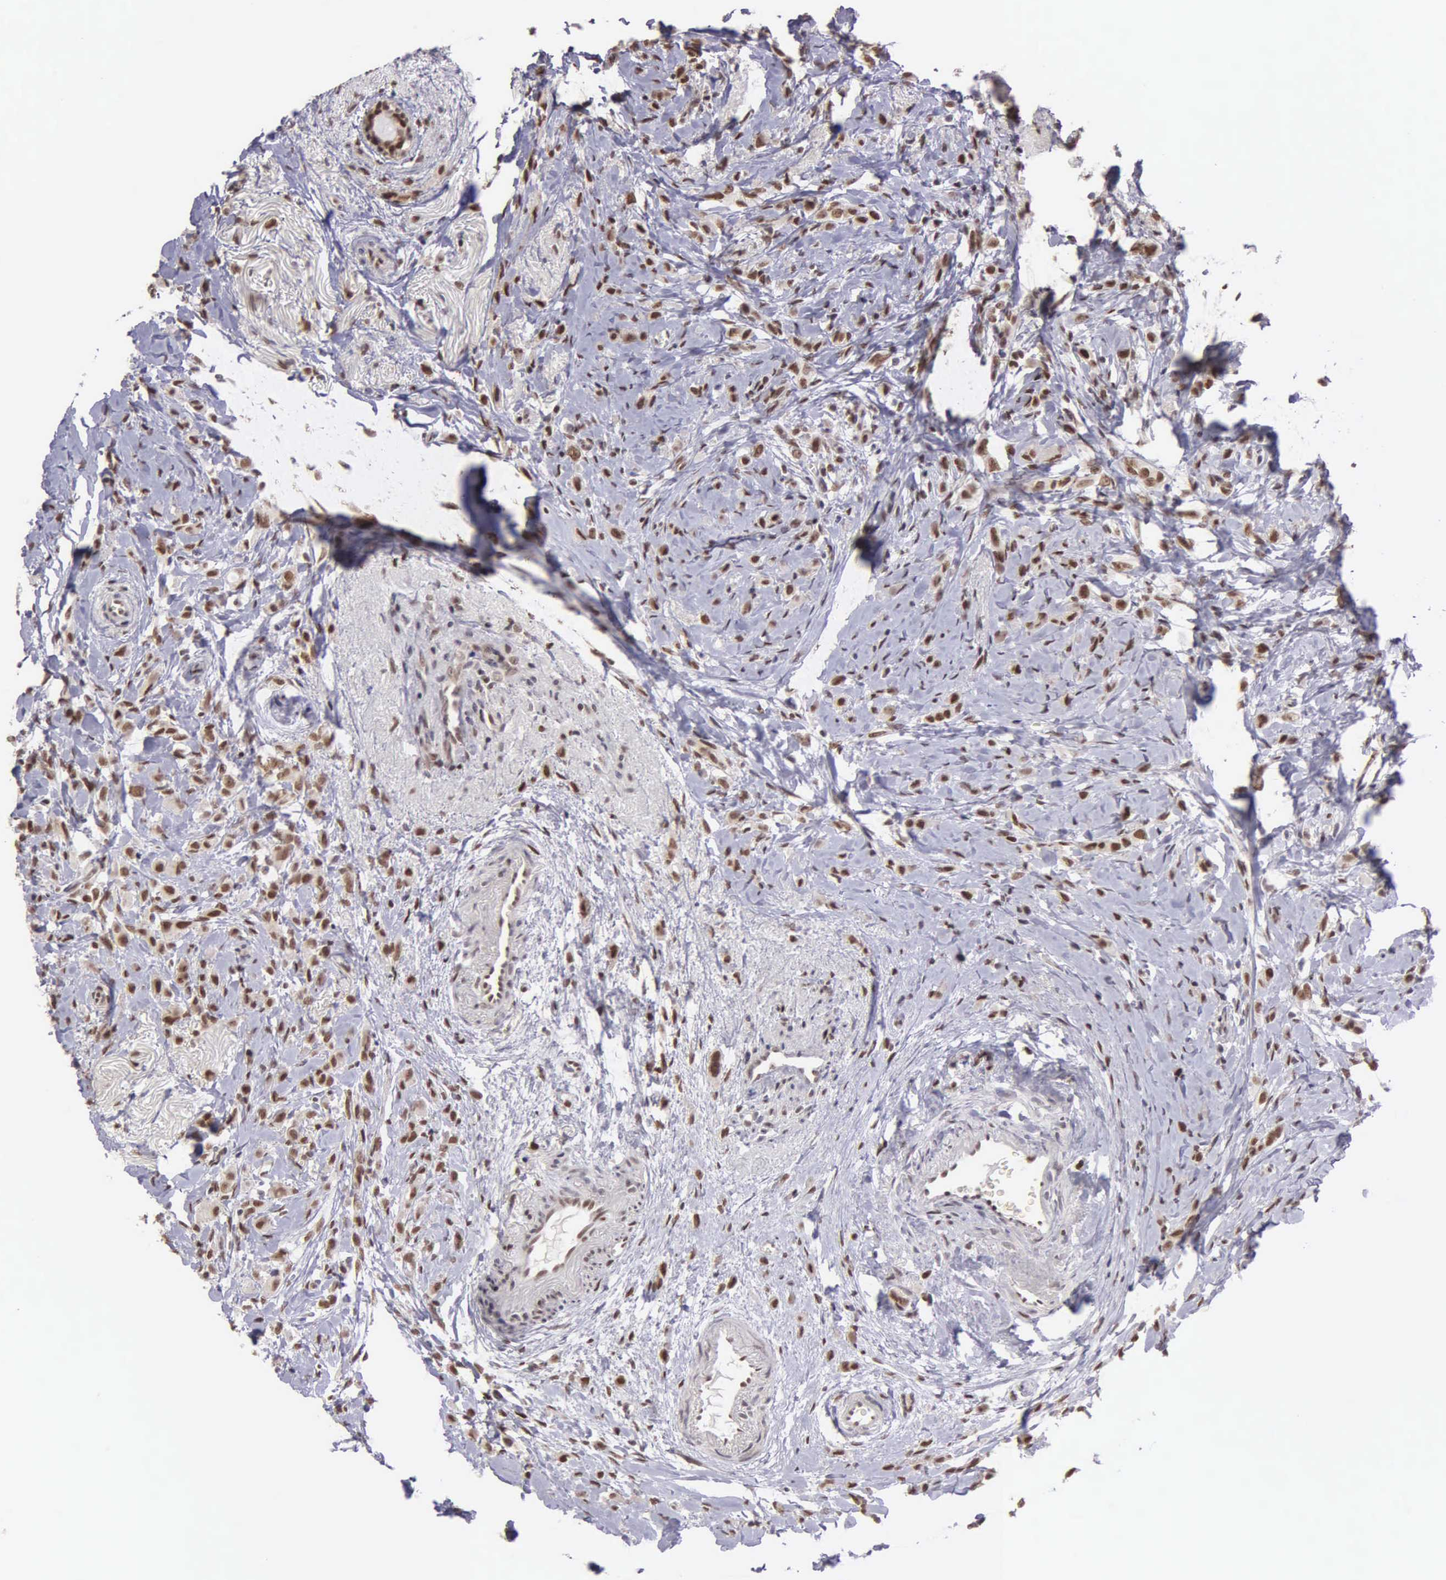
{"staining": {"intensity": "moderate", "quantity": ">75%", "location": "nuclear"}, "tissue": "breast cancer", "cell_type": "Tumor cells", "image_type": "cancer", "snomed": [{"axis": "morphology", "description": "Lobular carcinoma"}, {"axis": "topography", "description": "Breast"}], "caption": "A medium amount of moderate nuclear expression is present in approximately >75% of tumor cells in breast cancer (lobular carcinoma) tissue.", "gene": "UBR7", "patient": {"sex": "female", "age": 57}}